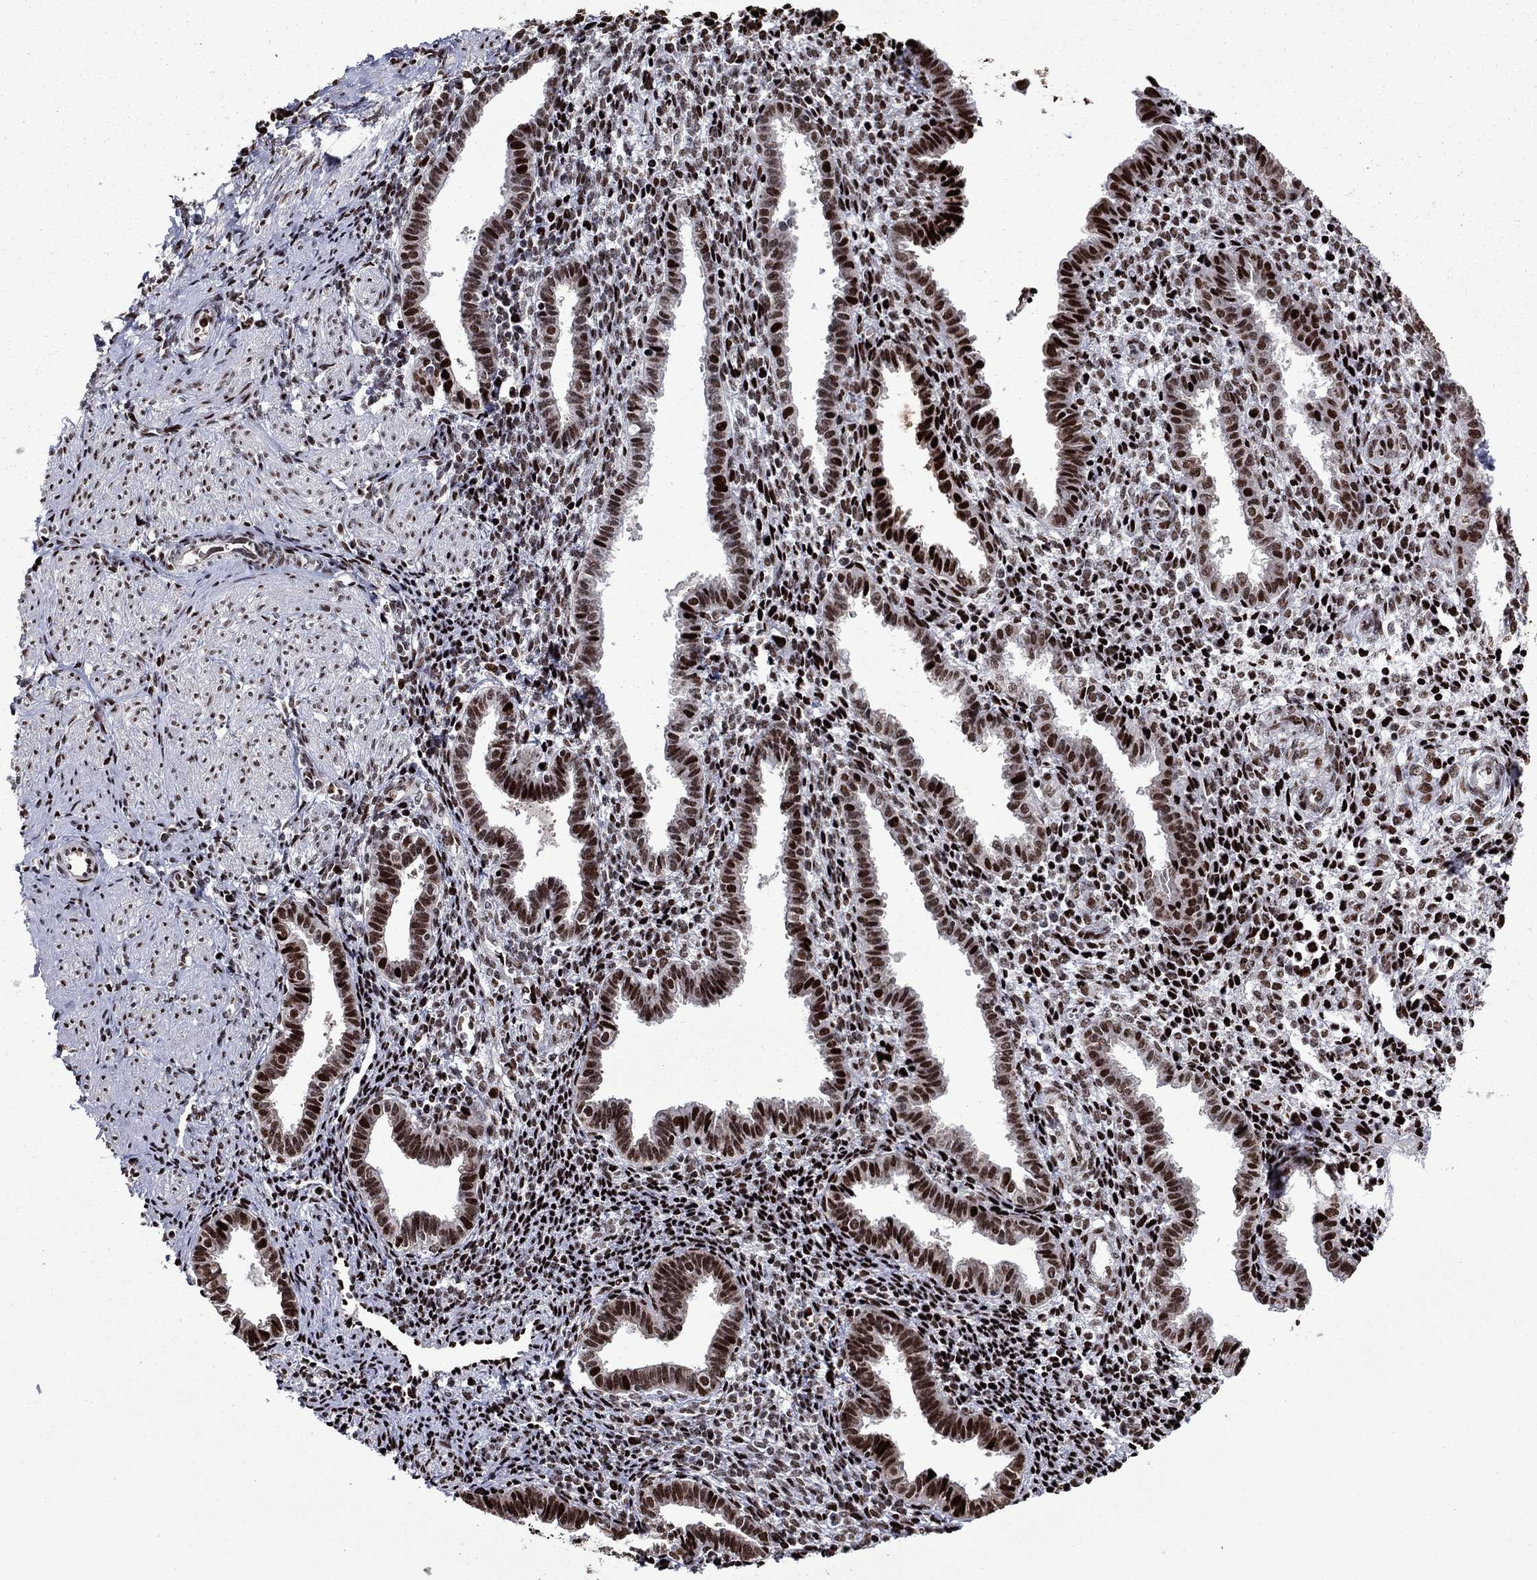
{"staining": {"intensity": "strong", "quantity": "25%-75%", "location": "nuclear"}, "tissue": "endometrium", "cell_type": "Cells in endometrial stroma", "image_type": "normal", "snomed": [{"axis": "morphology", "description": "Normal tissue, NOS"}, {"axis": "topography", "description": "Endometrium"}], "caption": "Cells in endometrial stroma reveal high levels of strong nuclear positivity in about 25%-75% of cells in benign endometrium. The protein is stained brown, and the nuclei are stained in blue (DAB (3,3'-diaminobenzidine) IHC with brightfield microscopy, high magnification).", "gene": "LIMK1", "patient": {"sex": "female", "age": 37}}